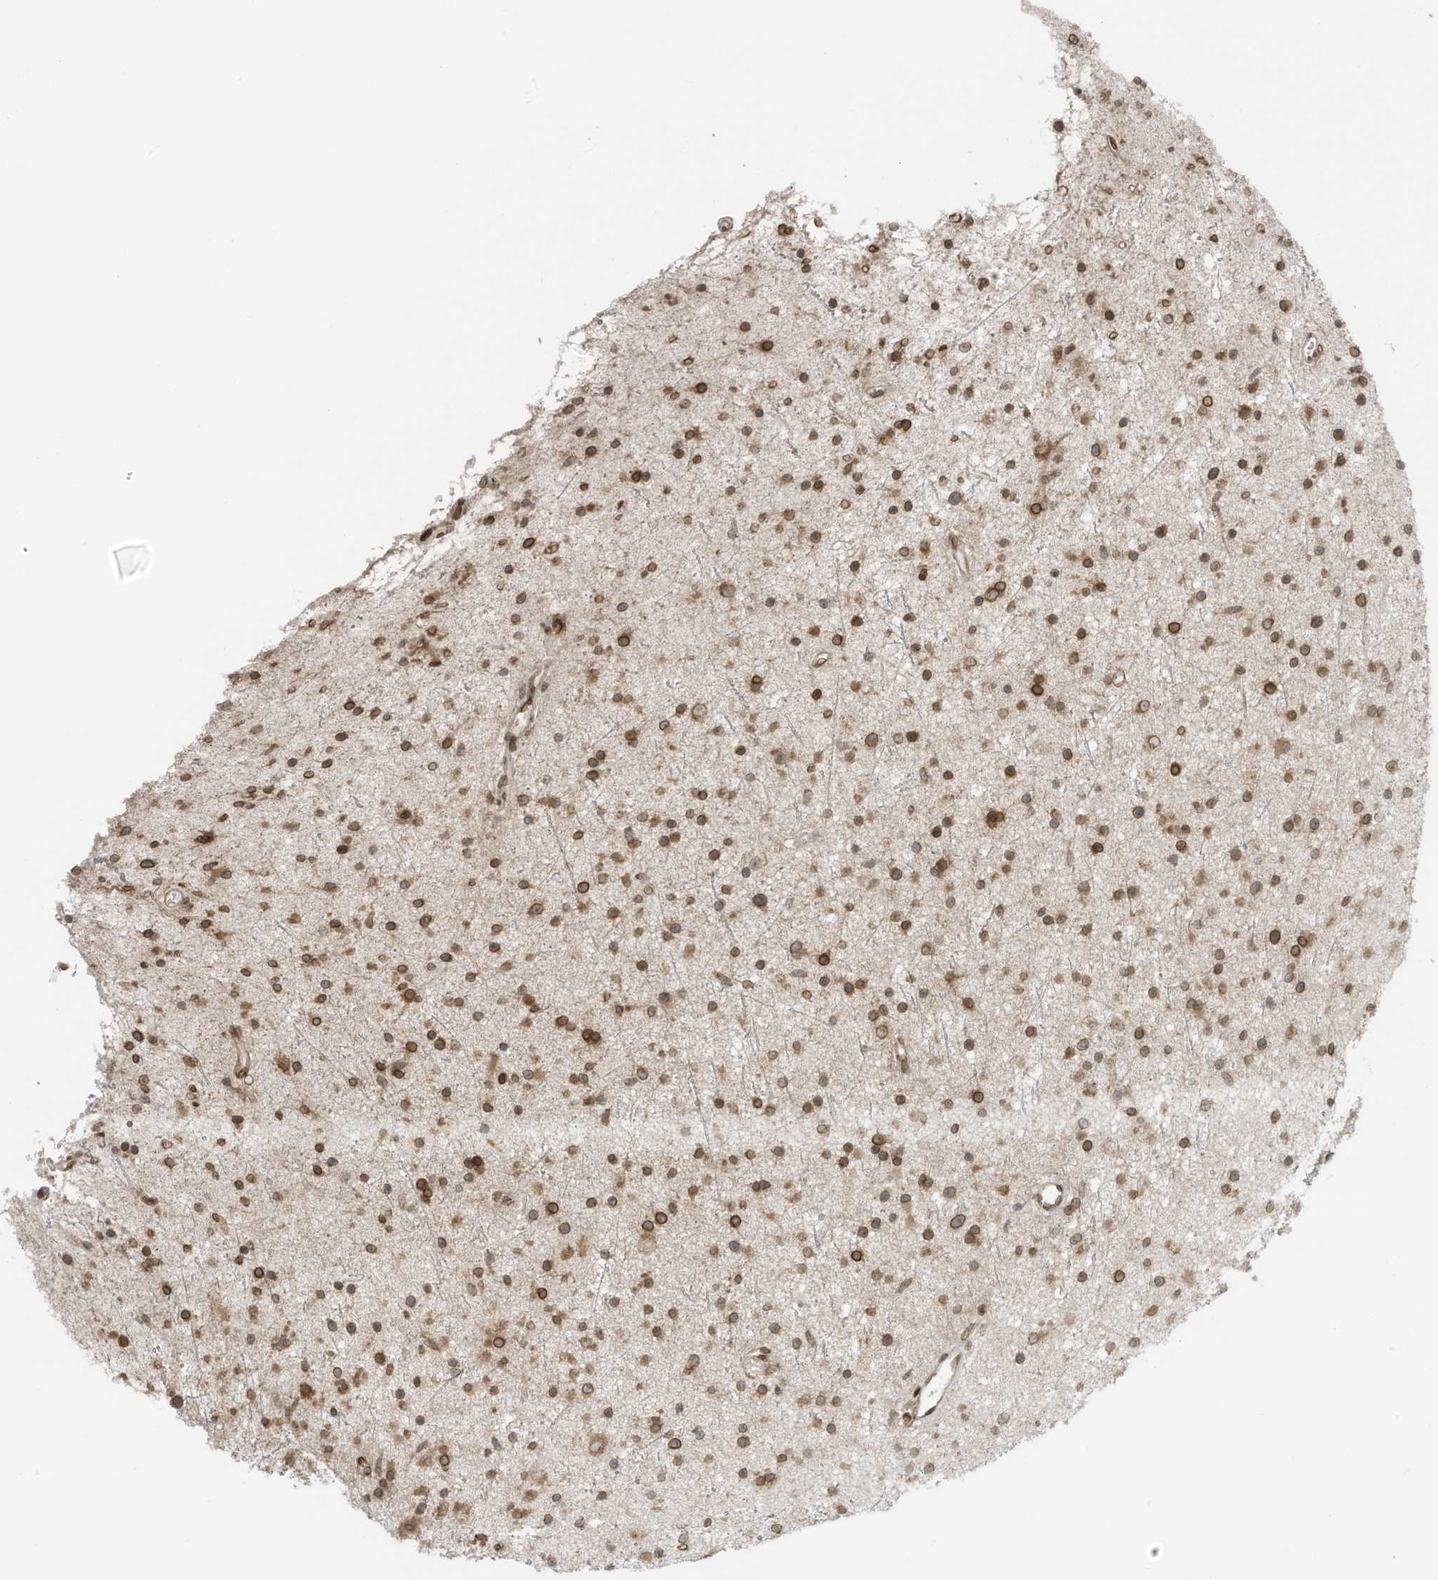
{"staining": {"intensity": "moderate", "quantity": ">75%", "location": "cytoplasmic/membranous,nuclear"}, "tissue": "glioma", "cell_type": "Tumor cells", "image_type": "cancer", "snomed": [{"axis": "morphology", "description": "Glioma, malignant, Low grade"}, {"axis": "topography", "description": "Cerebral cortex"}], "caption": "Immunohistochemistry (IHC) of human glioma reveals medium levels of moderate cytoplasmic/membranous and nuclear positivity in about >75% of tumor cells.", "gene": "RABL3", "patient": {"sex": "female", "age": 39}}